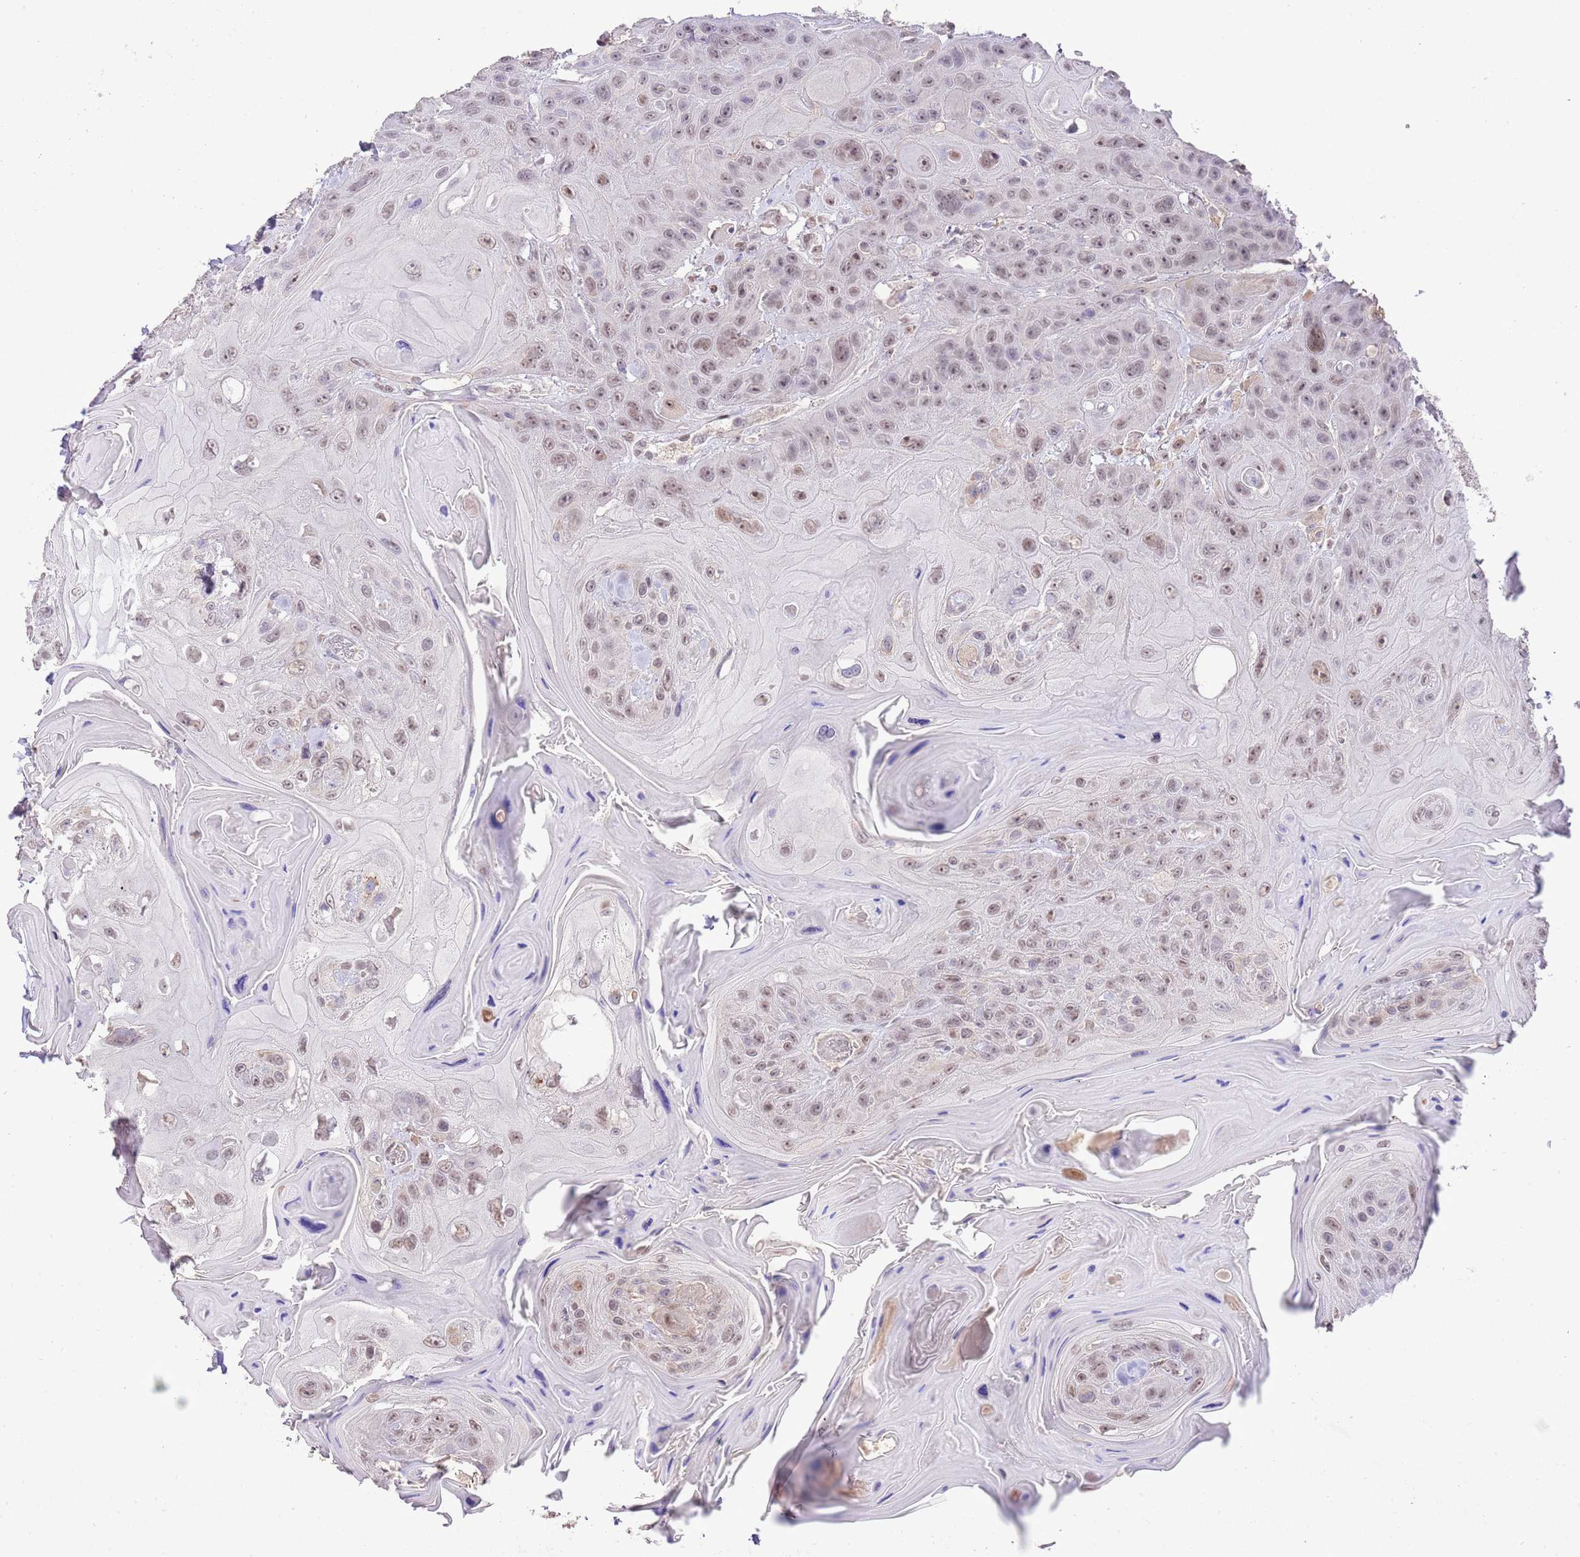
{"staining": {"intensity": "moderate", "quantity": ">75%", "location": "nuclear"}, "tissue": "head and neck cancer", "cell_type": "Tumor cells", "image_type": "cancer", "snomed": [{"axis": "morphology", "description": "Squamous cell carcinoma, NOS"}, {"axis": "topography", "description": "Head-Neck"}], "caption": "Moderate nuclear expression for a protein is present in about >75% of tumor cells of head and neck cancer using immunohistochemistry (IHC).", "gene": "IZUMO4", "patient": {"sex": "female", "age": 59}}